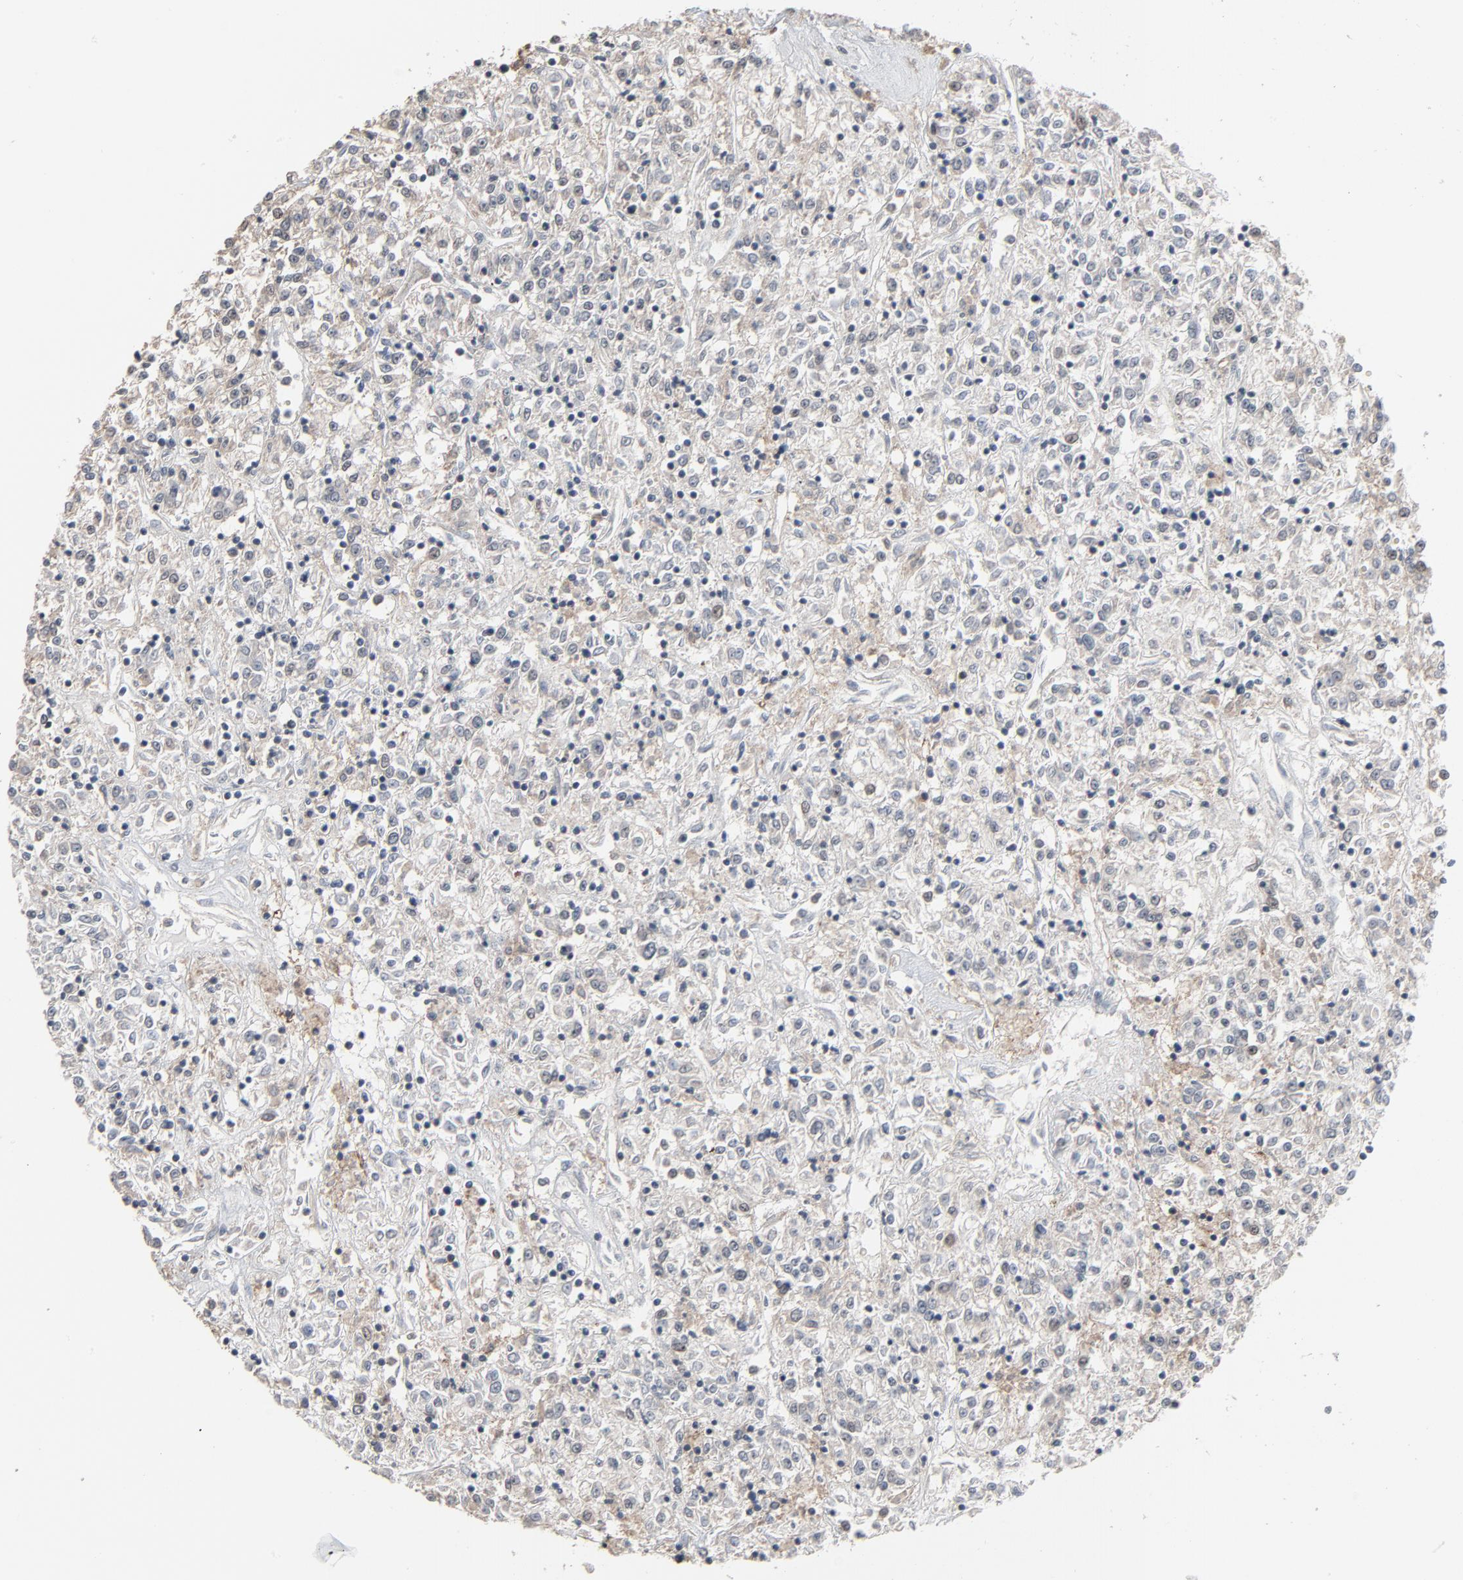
{"staining": {"intensity": "weak", "quantity": "<25%", "location": "cytoplasmic/membranous"}, "tissue": "renal cancer", "cell_type": "Tumor cells", "image_type": "cancer", "snomed": [{"axis": "morphology", "description": "Adenocarcinoma, NOS"}, {"axis": "topography", "description": "Kidney"}], "caption": "Human renal adenocarcinoma stained for a protein using immunohistochemistry exhibits no staining in tumor cells.", "gene": "DOCK8", "patient": {"sex": "female", "age": 76}}